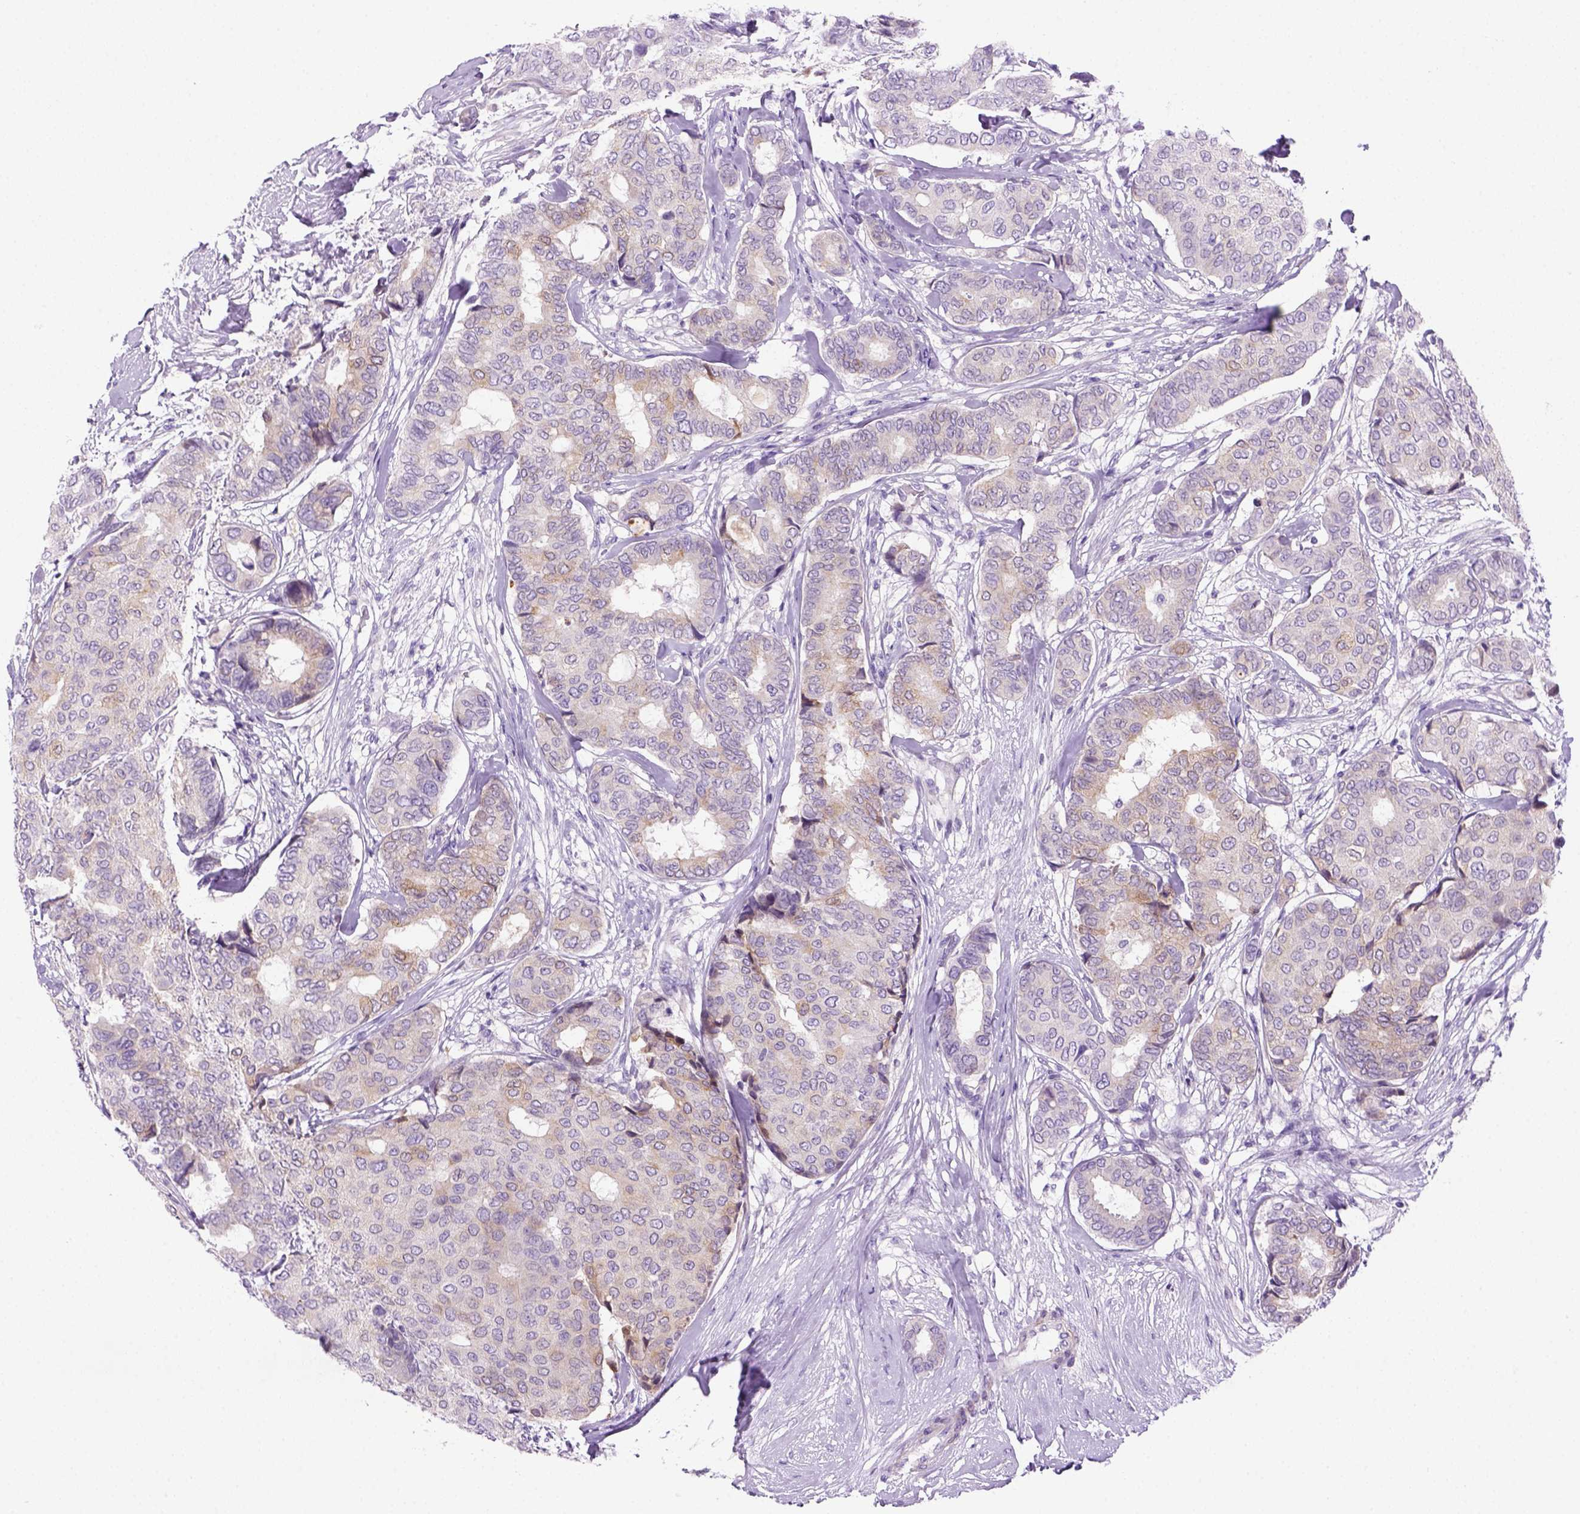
{"staining": {"intensity": "negative", "quantity": "none", "location": "none"}, "tissue": "breast cancer", "cell_type": "Tumor cells", "image_type": "cancer", "snomed": [{"axis": "morphology", "description": "Duct carcinoma"}, {"axis": "topography", "description": "Breast"}], "caption": "A micrograph of human breast cancer (invasive ductal carcinoma) is negative for staining in tumor cells.", "gene": "DNAH11", "patient": {"sex": "female", "age": 75}}